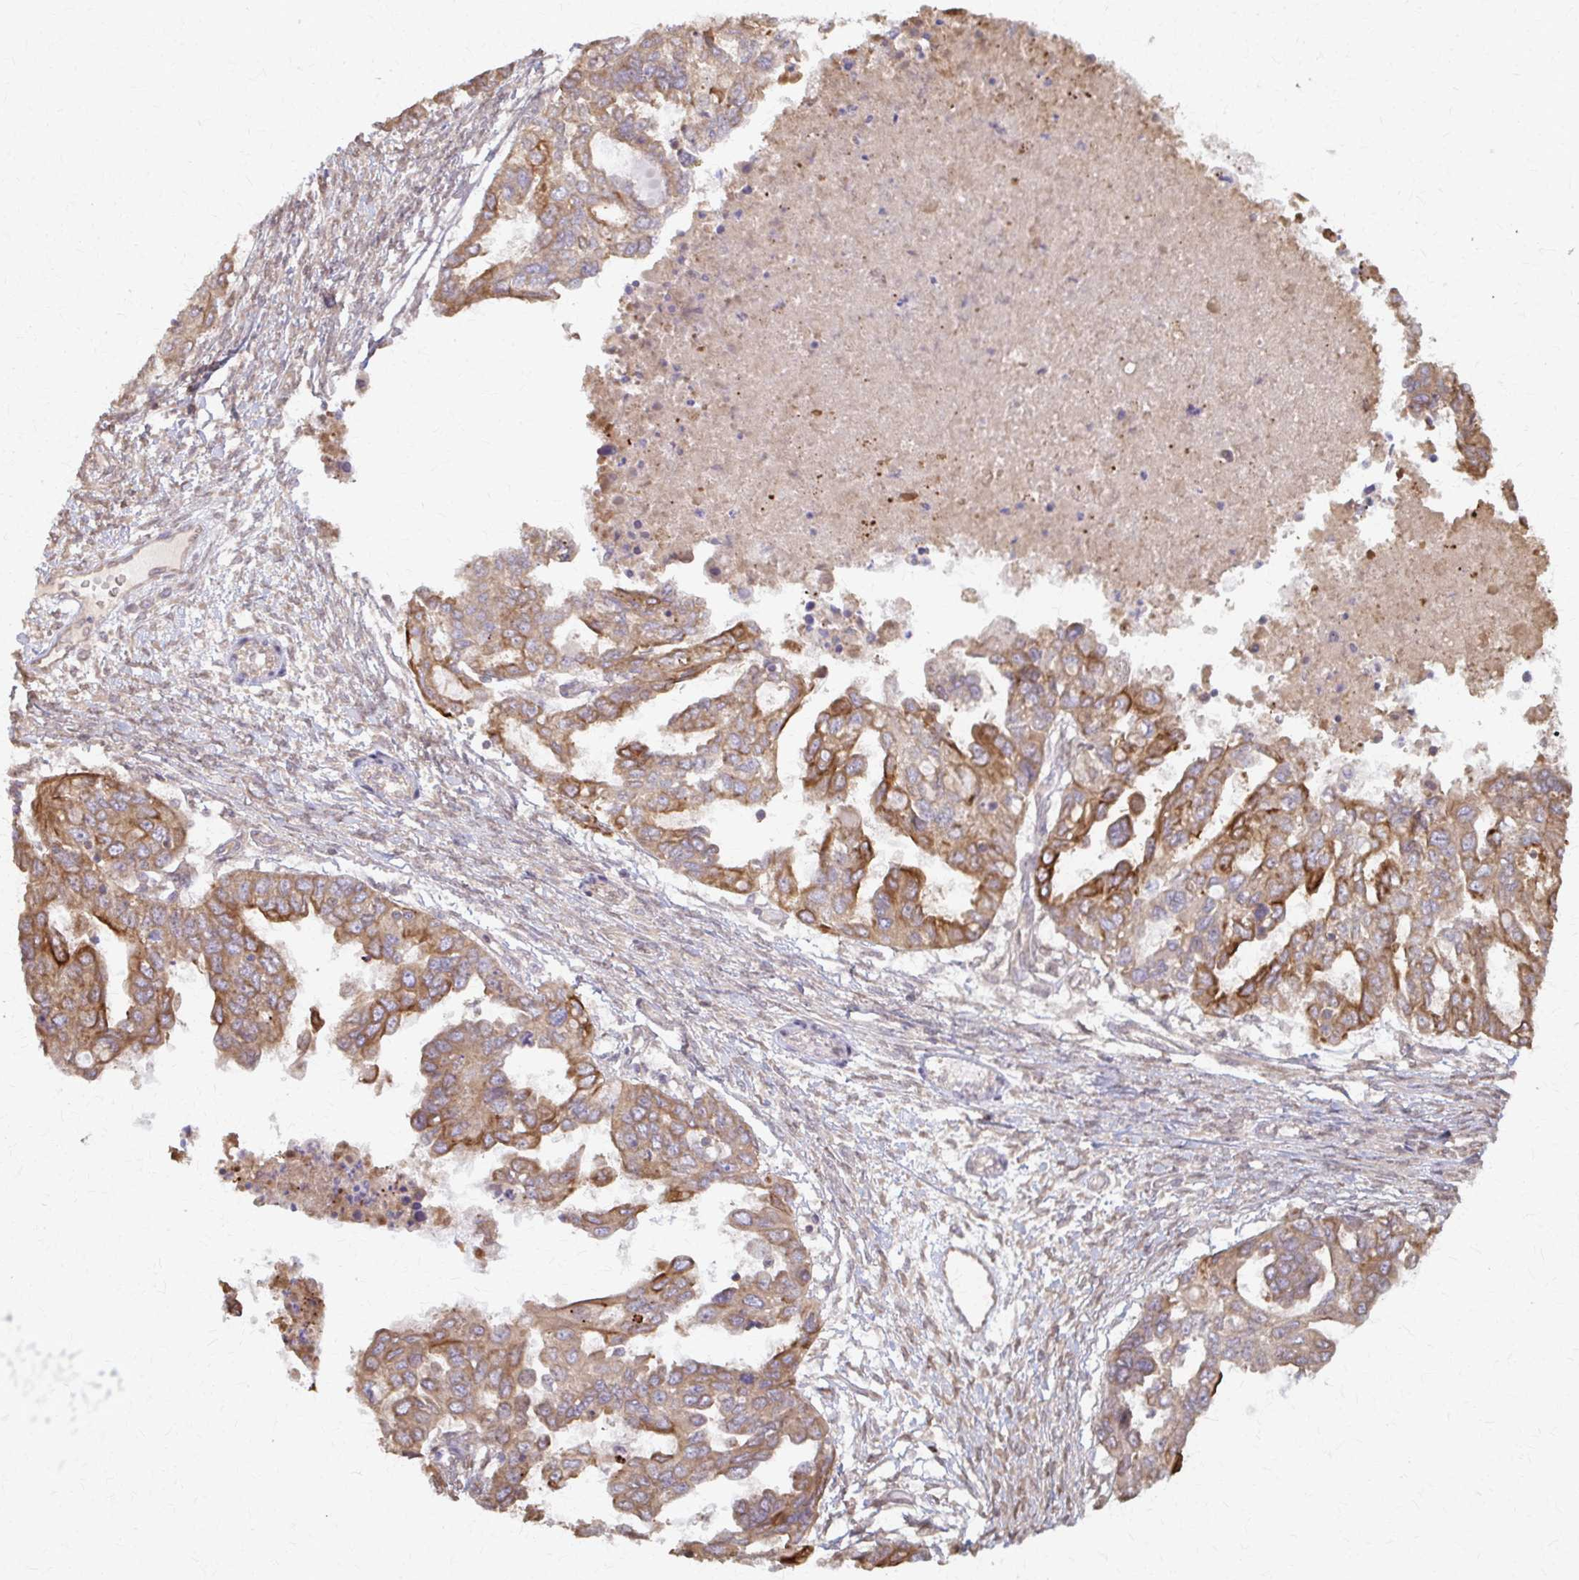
{"staining": {"intensity": "moderate", "quantity": ">75%", "location": "cytoplasmic/membranous"}, "tissue": "ovarian cancer", "cell_type": "Tumor cells", "image_type": "cancer", "snomed": [{"axis": "morphology", "description": "Cystadenocarcinoma, serous, NOS"}, {"axis": "topography", "description": "Ovary"}], "caption": "Human ovarian serous cystadenocarcinoma stained for a protein (brown) displays moderate cytoplasmic/membranous positive expression in about >75% of tumor cells.", "gene": "ARHGAP35", "patient": {"sex": "female", "age": 53}}